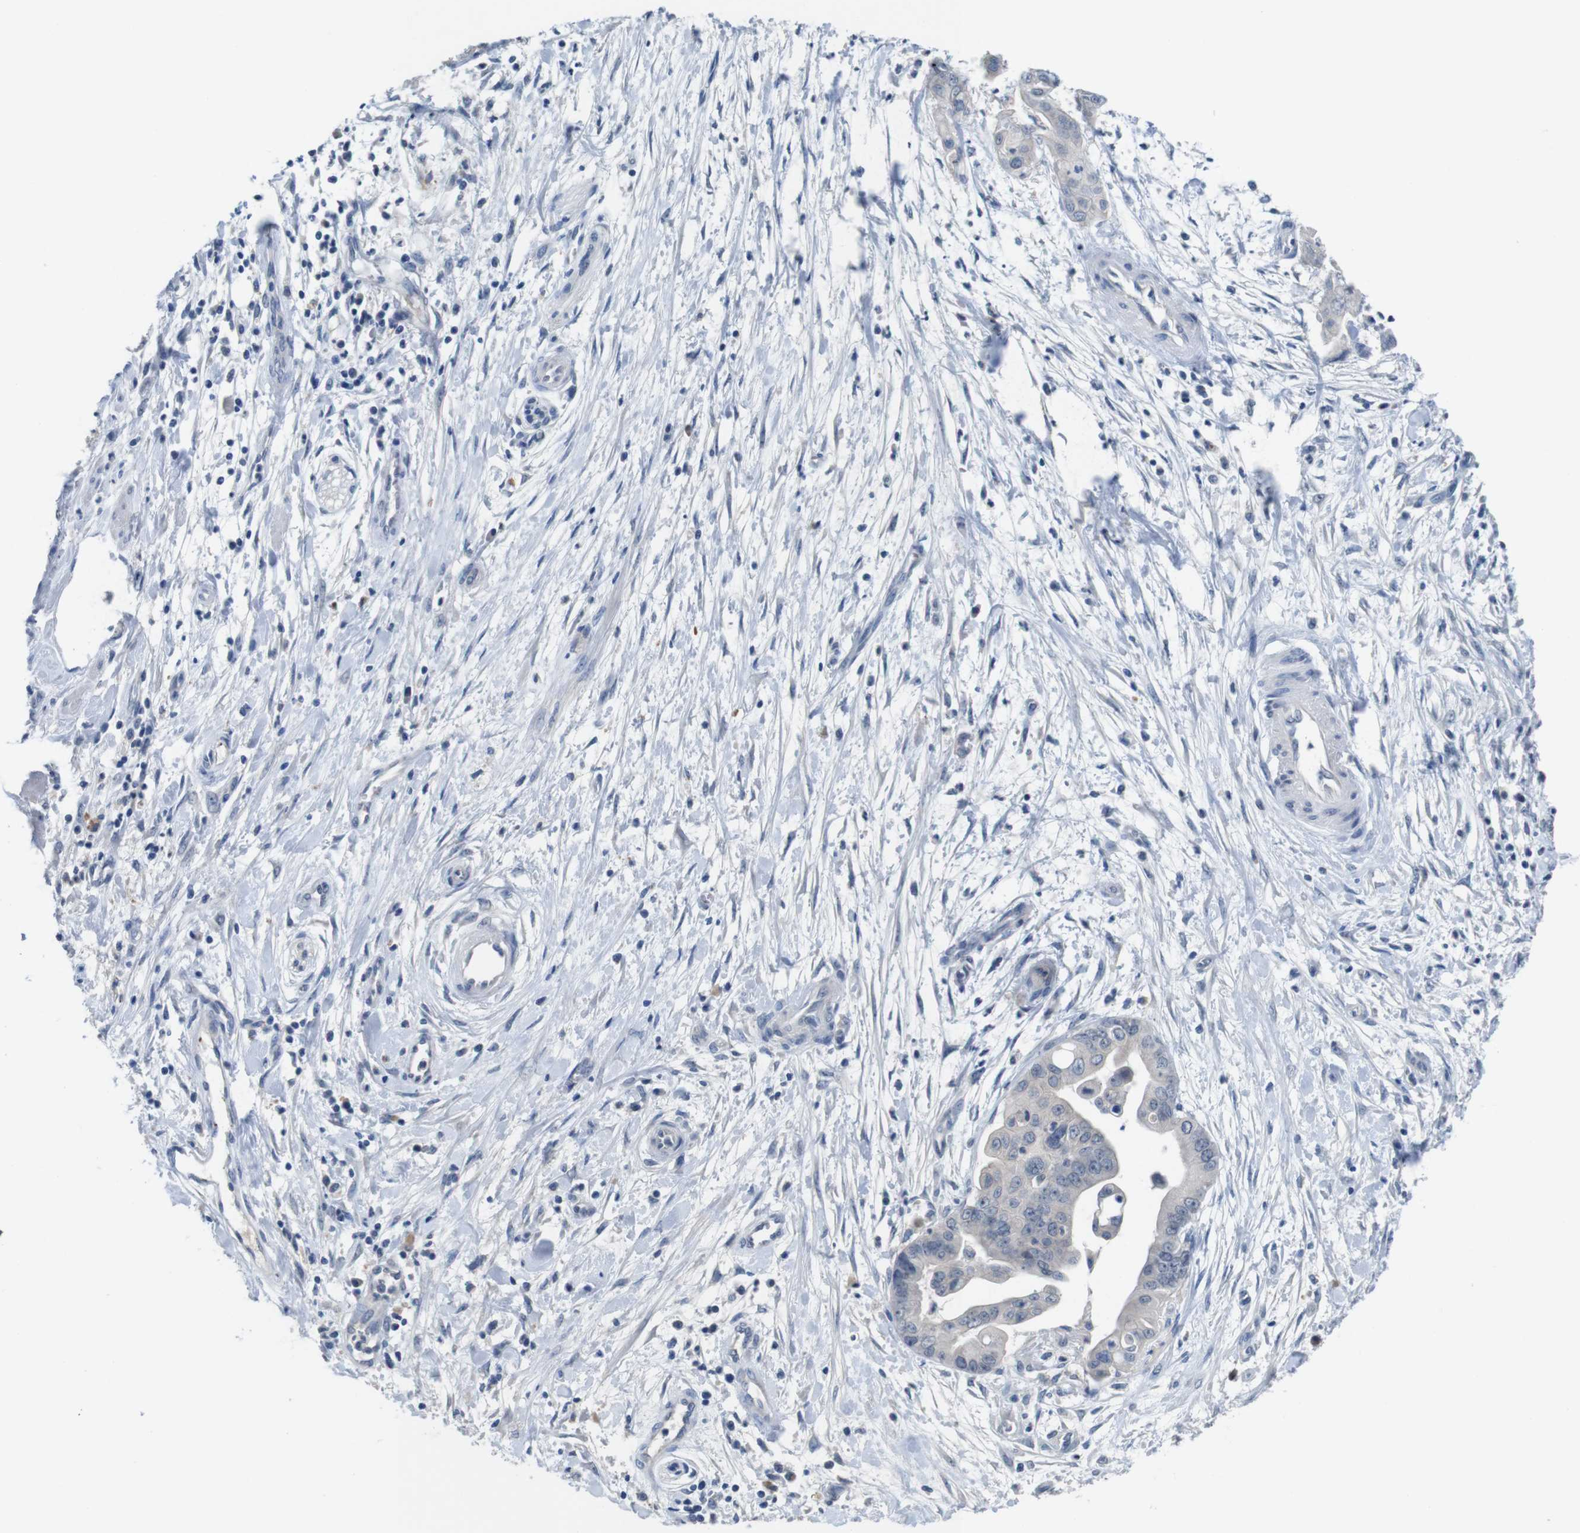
{"staining": {"intensity": "negative", "quantity": "none", "location": "none"}, "tissue": "pancreatic cancer", "cell_type": "Tumor cells", "image_type": "cancer", "snomed": [{"axis": "morphology", "description": "Adenocarcinoma, NOS"}, {"axis": "topography", "description": "Pancreas"}], "caption": "Tumor cells show no significant protein positivity in pancreatic adenocarcinoma.", "gene": "SLC2A8", "patient": {"sex": "female", "age": 75}}